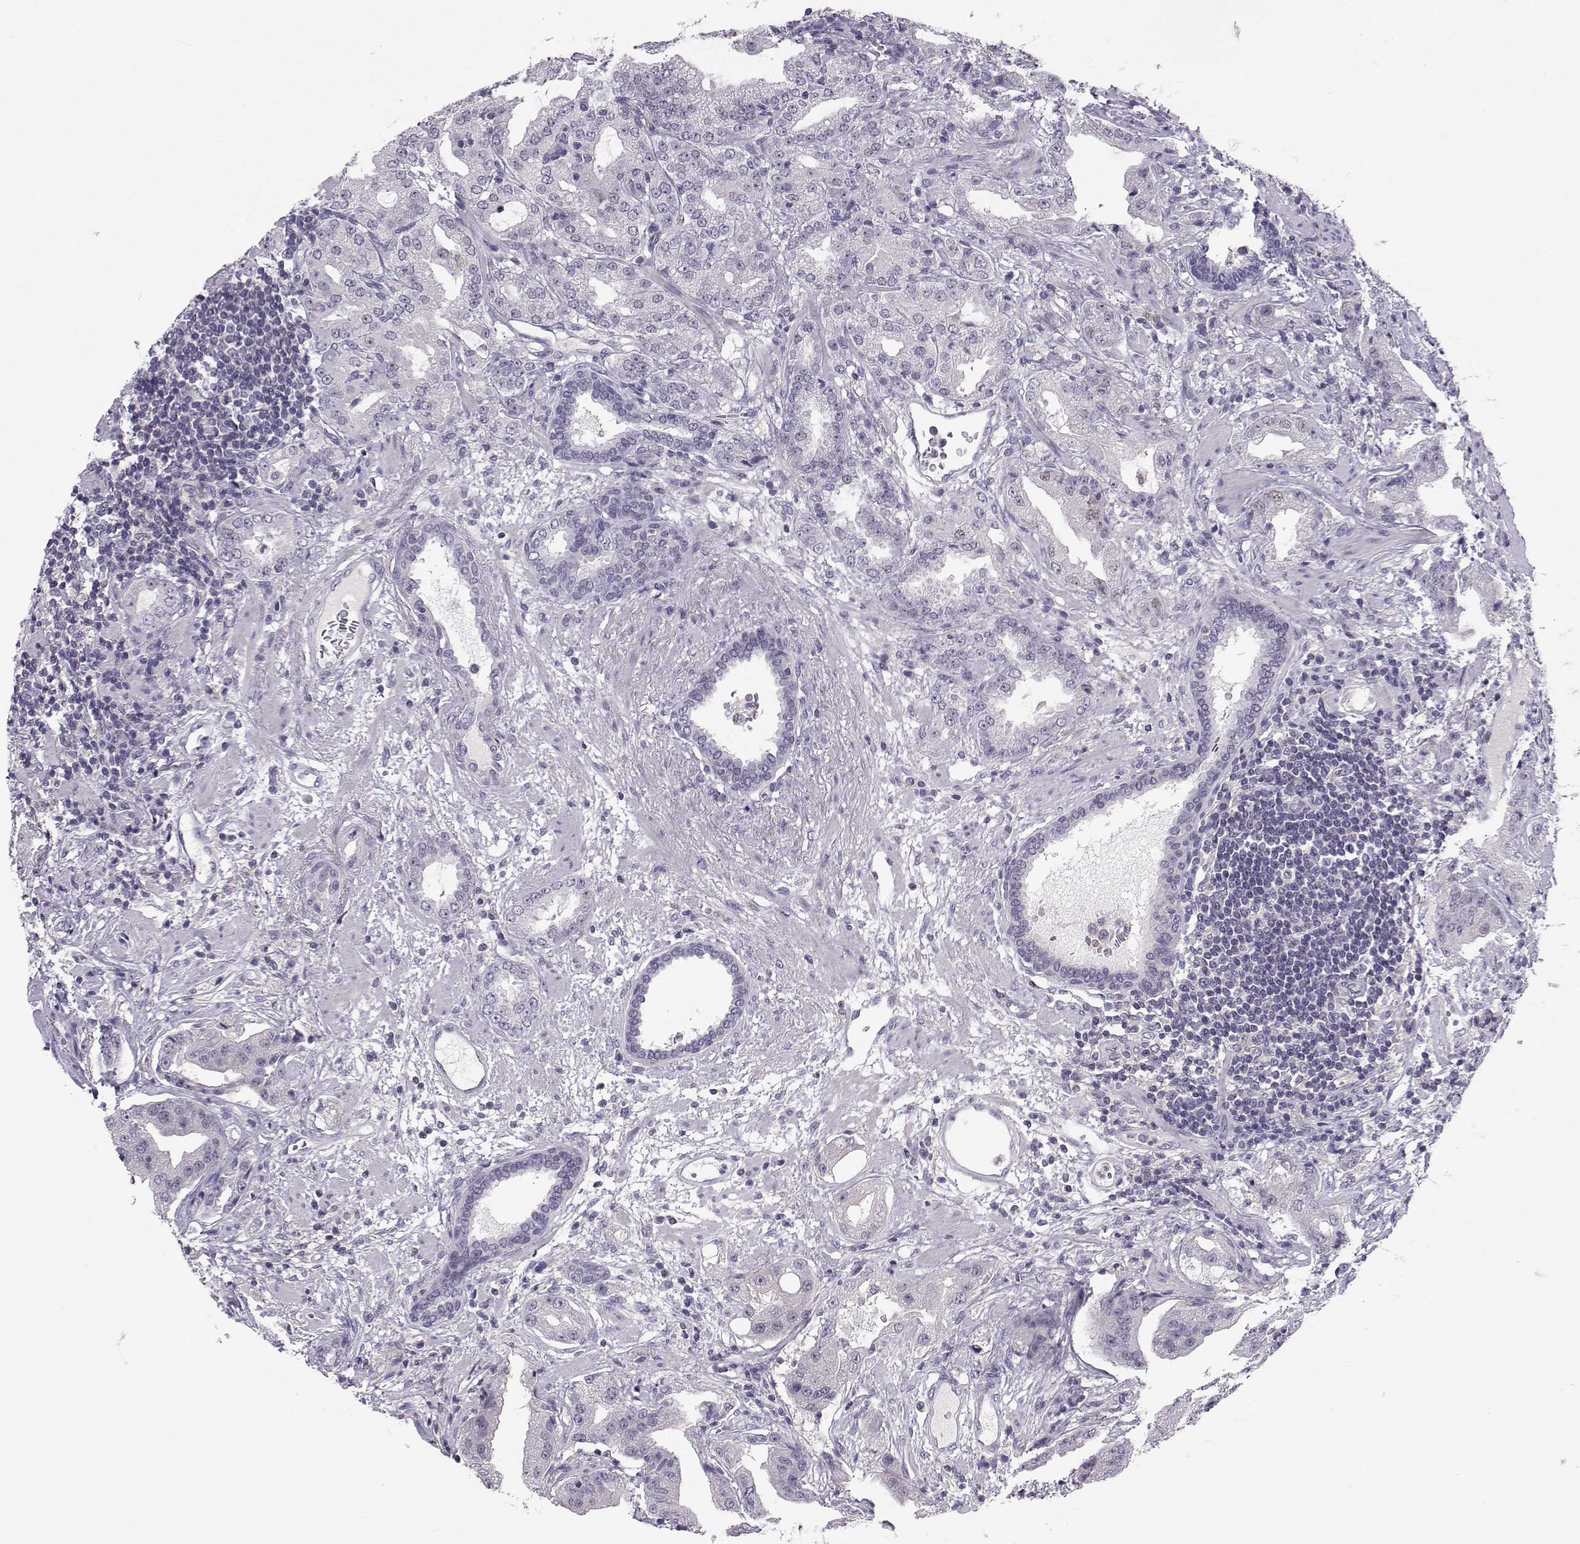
{"staining": {"intensity": "weak", "quantity": "<25%", "location": "nuclear"}, "tissue": "prostate cancer", "cell_type": "Tumor cells", "image_type": "cancer", "snomed": [{"axis": "morphology", "description": "Adenocarcinoma, Low grade"}, {"axis": "topography", "description": "Prostate"}], "caption": "An immunohistochemistry photomicrograph of prostate low-grade adenocarcinoma is shown. There is no staining in tumor cells of prostate low-grade adenocarcinoma.", "gene": "MROH7", "patient": {"sex": "male", "age": 62}}